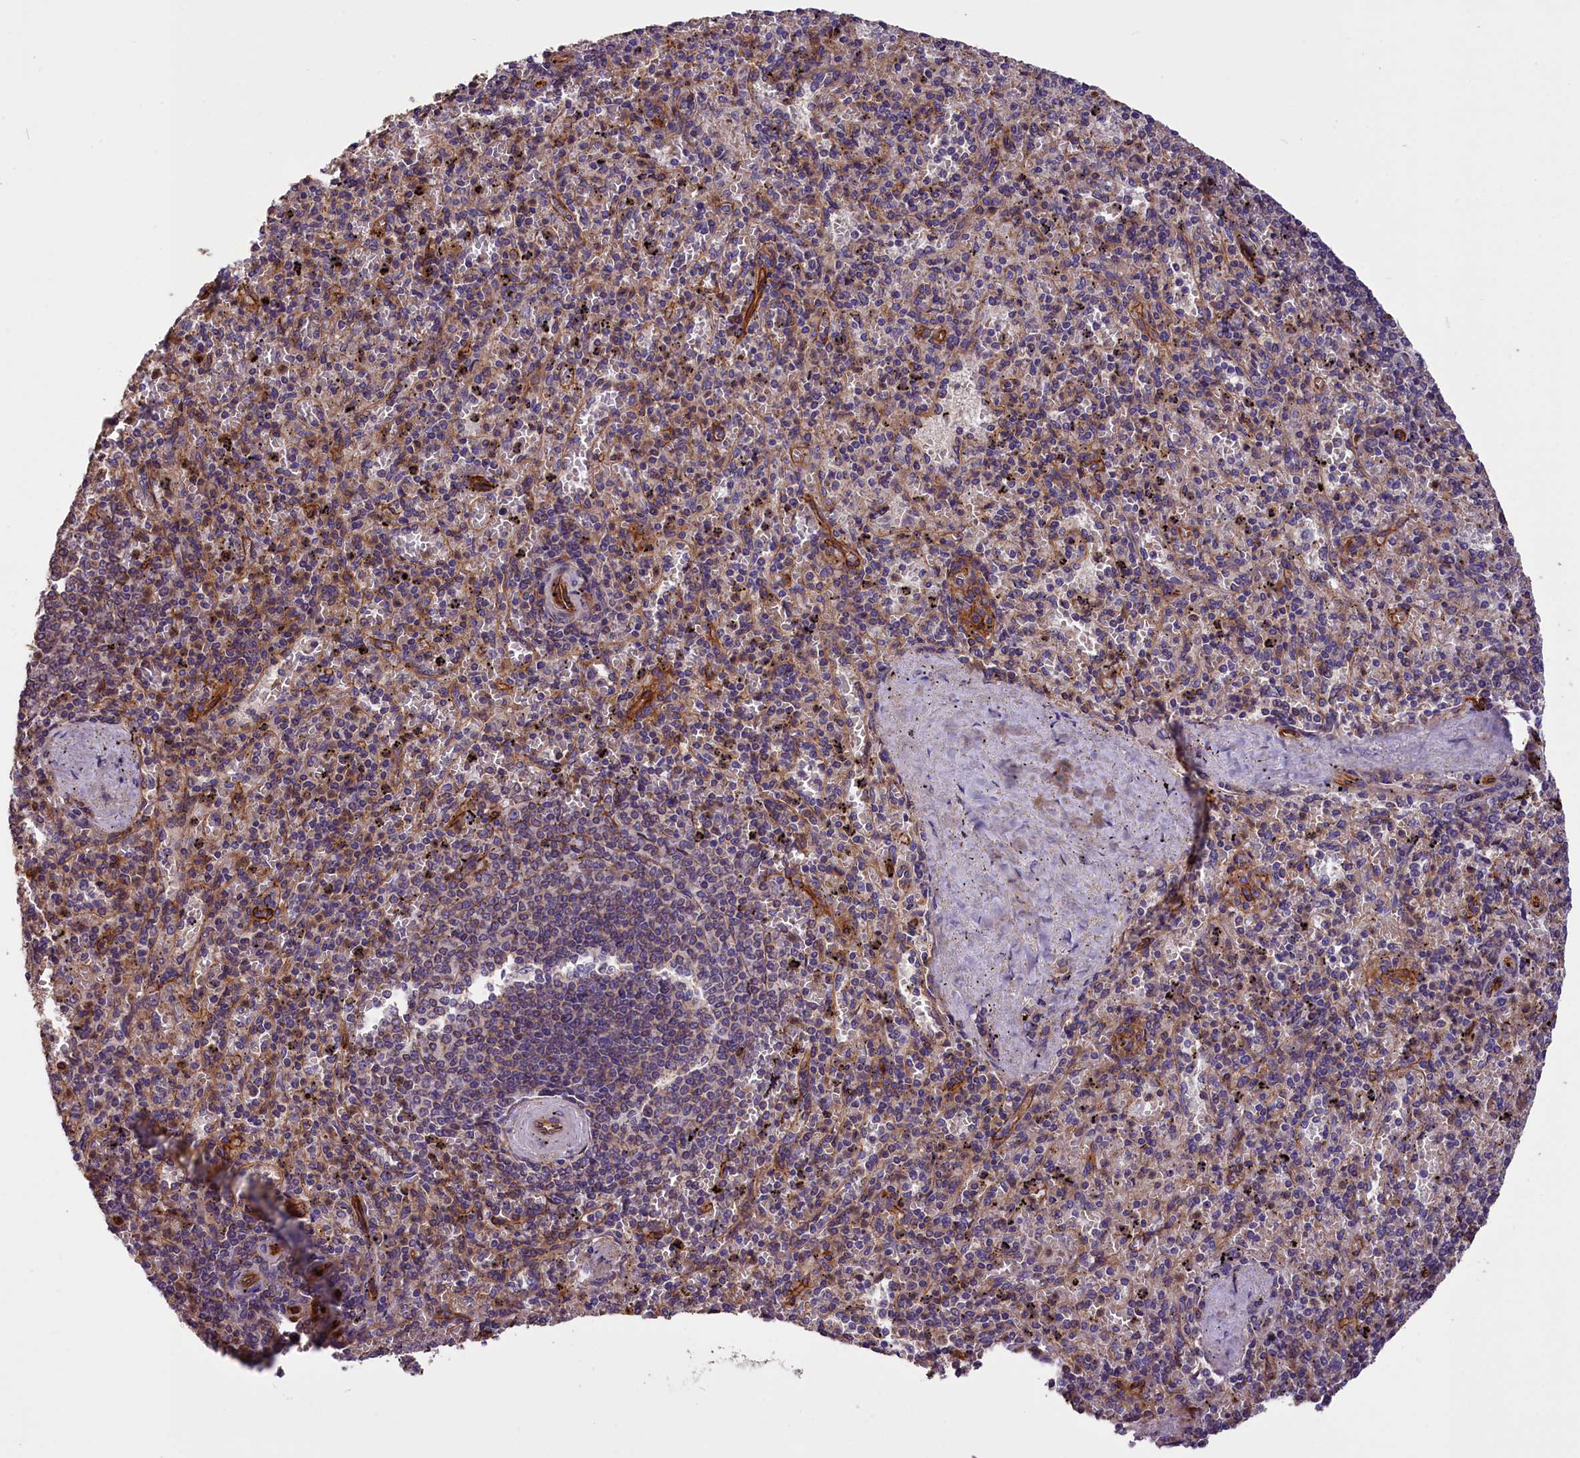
{"staining": {"intensity": "moderate", "quantity": "25%-75%", "location": "cytoplasmic/membranous"}, "tissue": "spleen", "cell_type": "Cells in red pulp", "image_type": "normal", "snomed": [{"axis": "morphology", "description": "Normal tissue, NOS"}, {"axis": "topography", "description": "Spleen"}], "caption": "Moderate cytoplasmic/membranous expression is appreciated in approximately 25%-75% of cells in red pulp in benign spleen.", "gene": "ERMARD", "patient": {"sex": "male", "age": 82}}